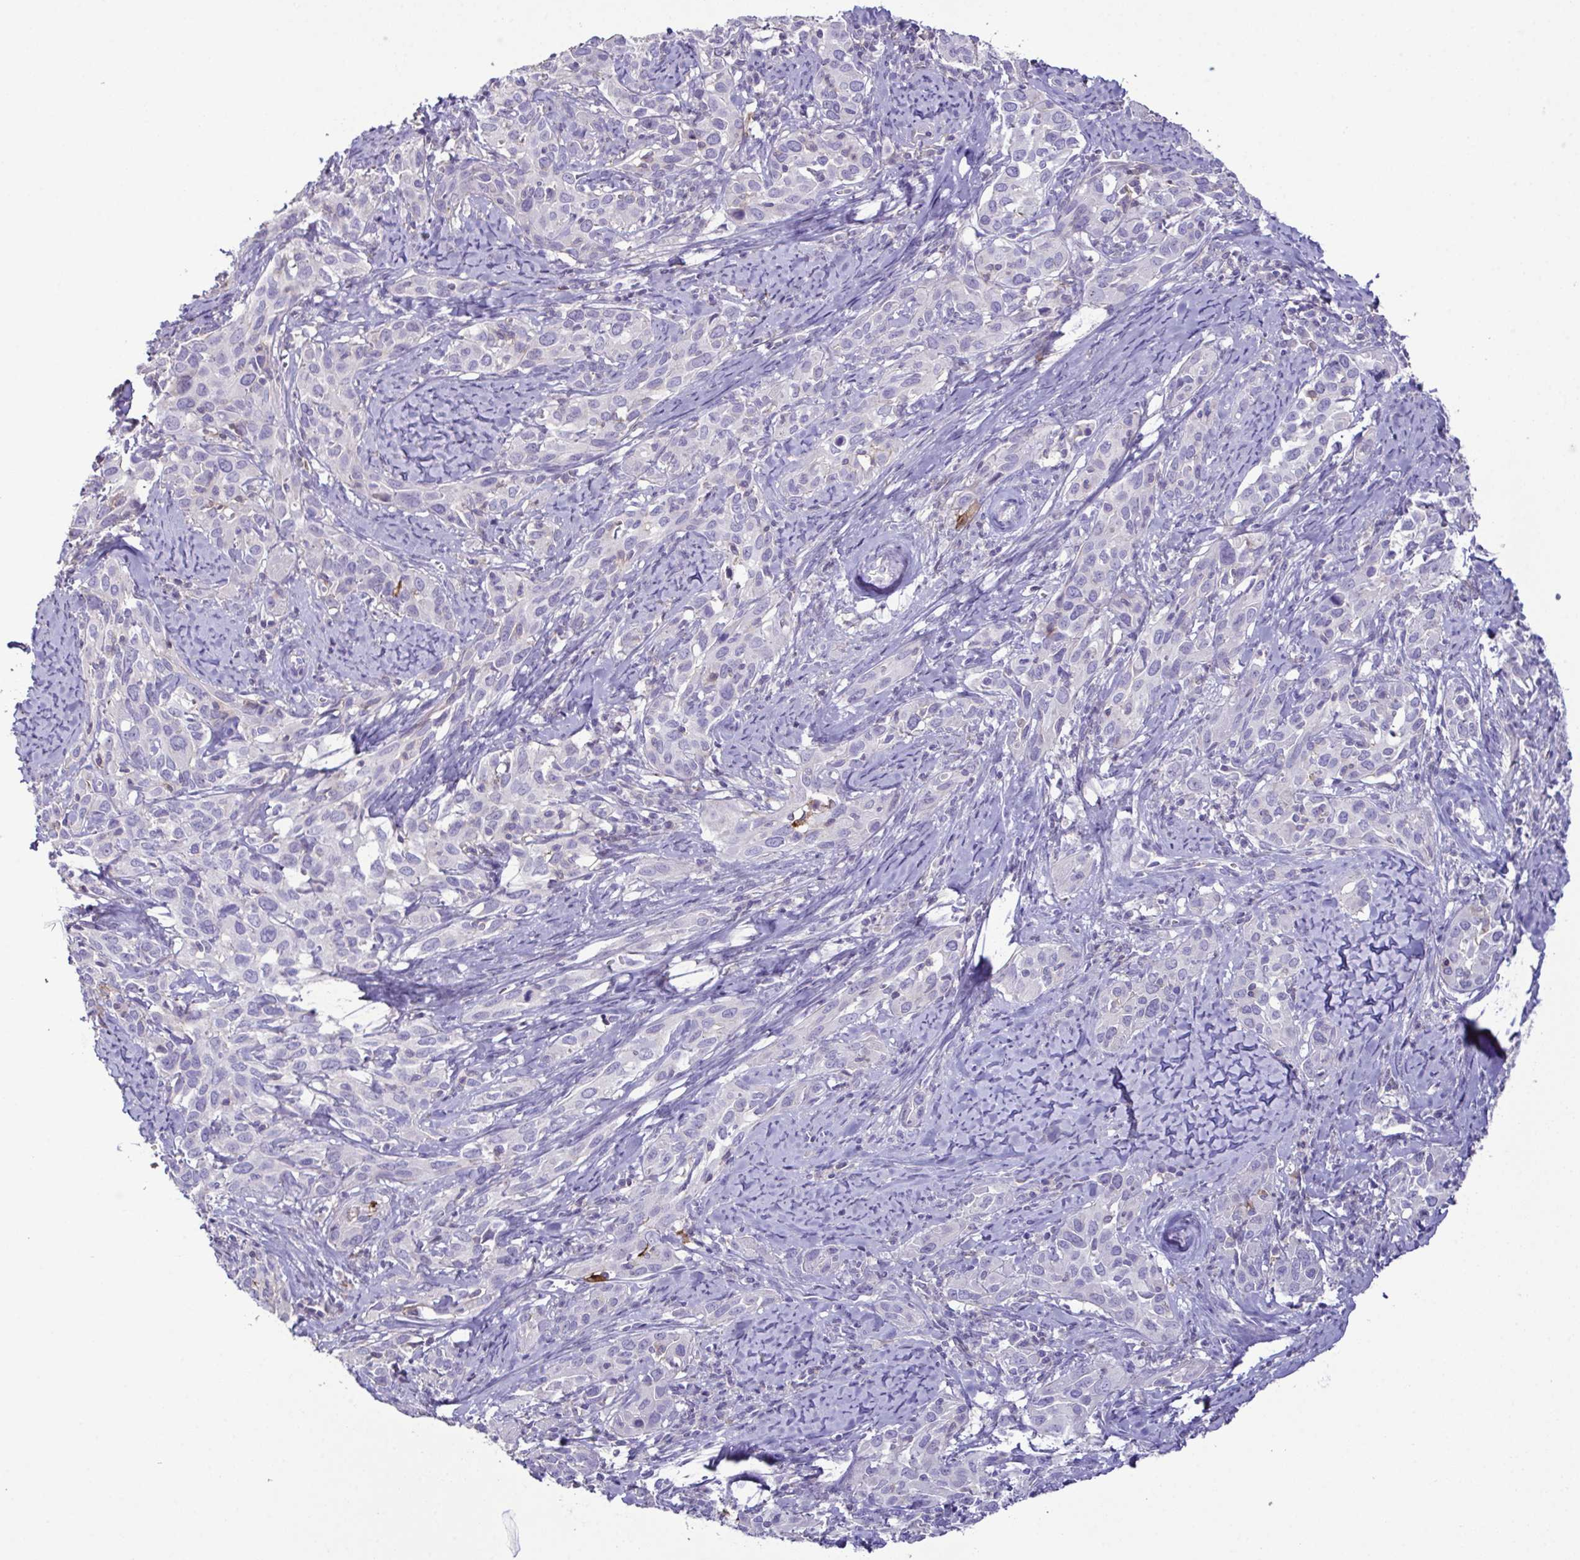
{"staining": {"intensity": "negative", "quantity": "none", "location": "none"}, "tissue": "cervical cancer", "cell_type": "Tumor cells", "image_type": "cancer", "snomed": [{"axis": "morphology", "description": "Squamous cell carcinoma, NOS"}, {"axis": "topography", "description": "Cervix"}], "caption": "This photomicrograph is of cervical cancer (squamous cell carcinoma) stained with immunohistochemistry to label a protein in brown with the nuclei are counter-stained blue. There is no positivity in tumor cells.", "gene": "MARCO", "patient": {"sex": "female", "age": 51}}